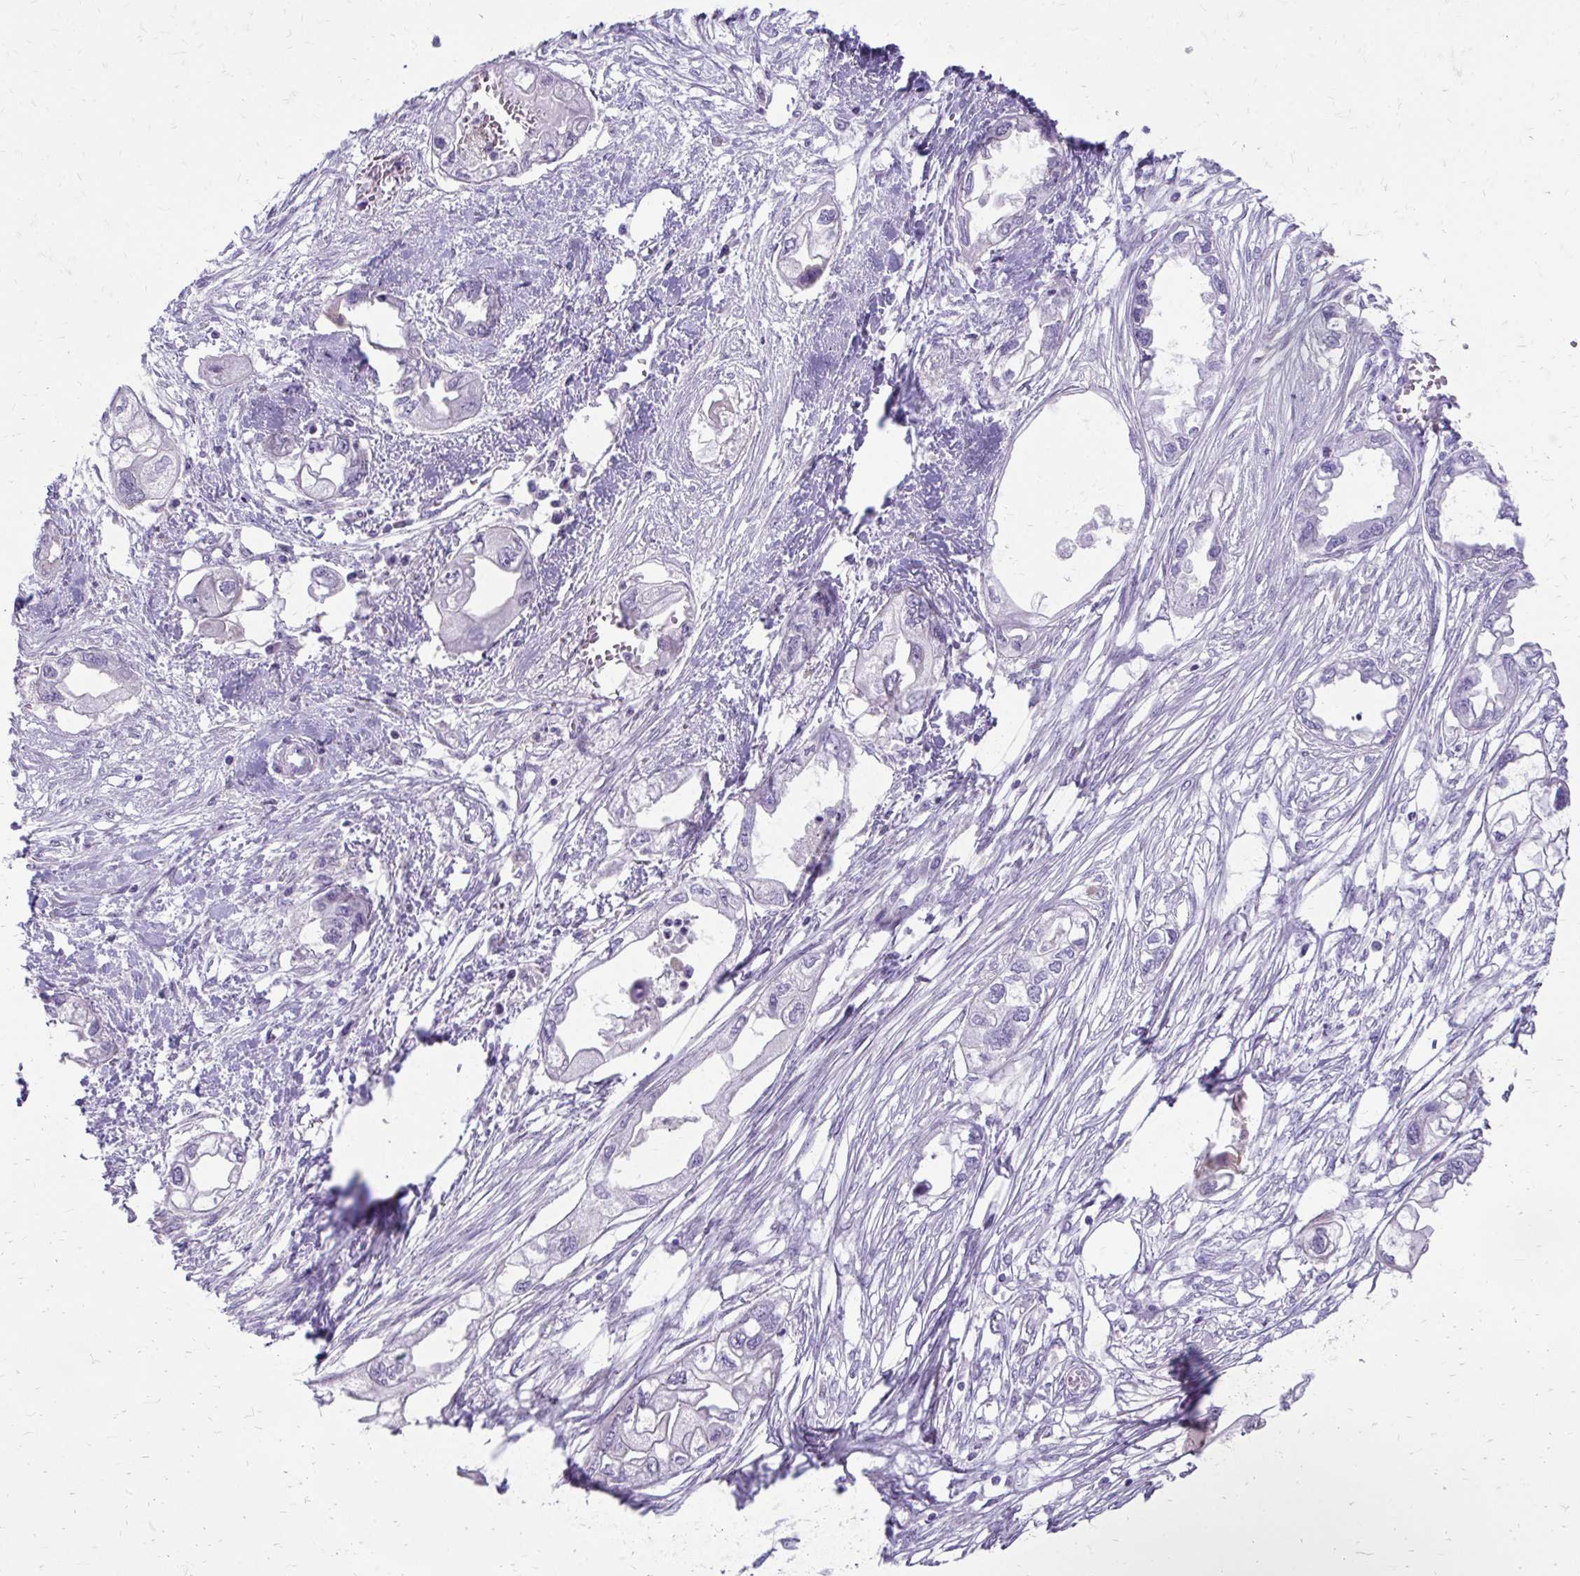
{"staining": {"intensity": "negative", "quantity": "none", "location": "none"}, "tissue": "endometrial cancer", "cell_type": "Tumor cells", "image_type": "cancer", "snomed": [{"axis": "morphology", "description": "Adenocarcinoma, NOS"}, {"axis": "morphology", "description": "Adenocarcinoma, metastatic, NOS"}, {"axis": "topography", "description": "Adipose tissue"}, {"axis": "topography", "description": "Endometrium"}], "caption": "Endometrial metastatic adenocarcinoma stained for a protein using immunohistochemistry shows no expression tumor cells.", "gene": "SIGLEC11", "patient": {"sex": "female", "age": 67}}